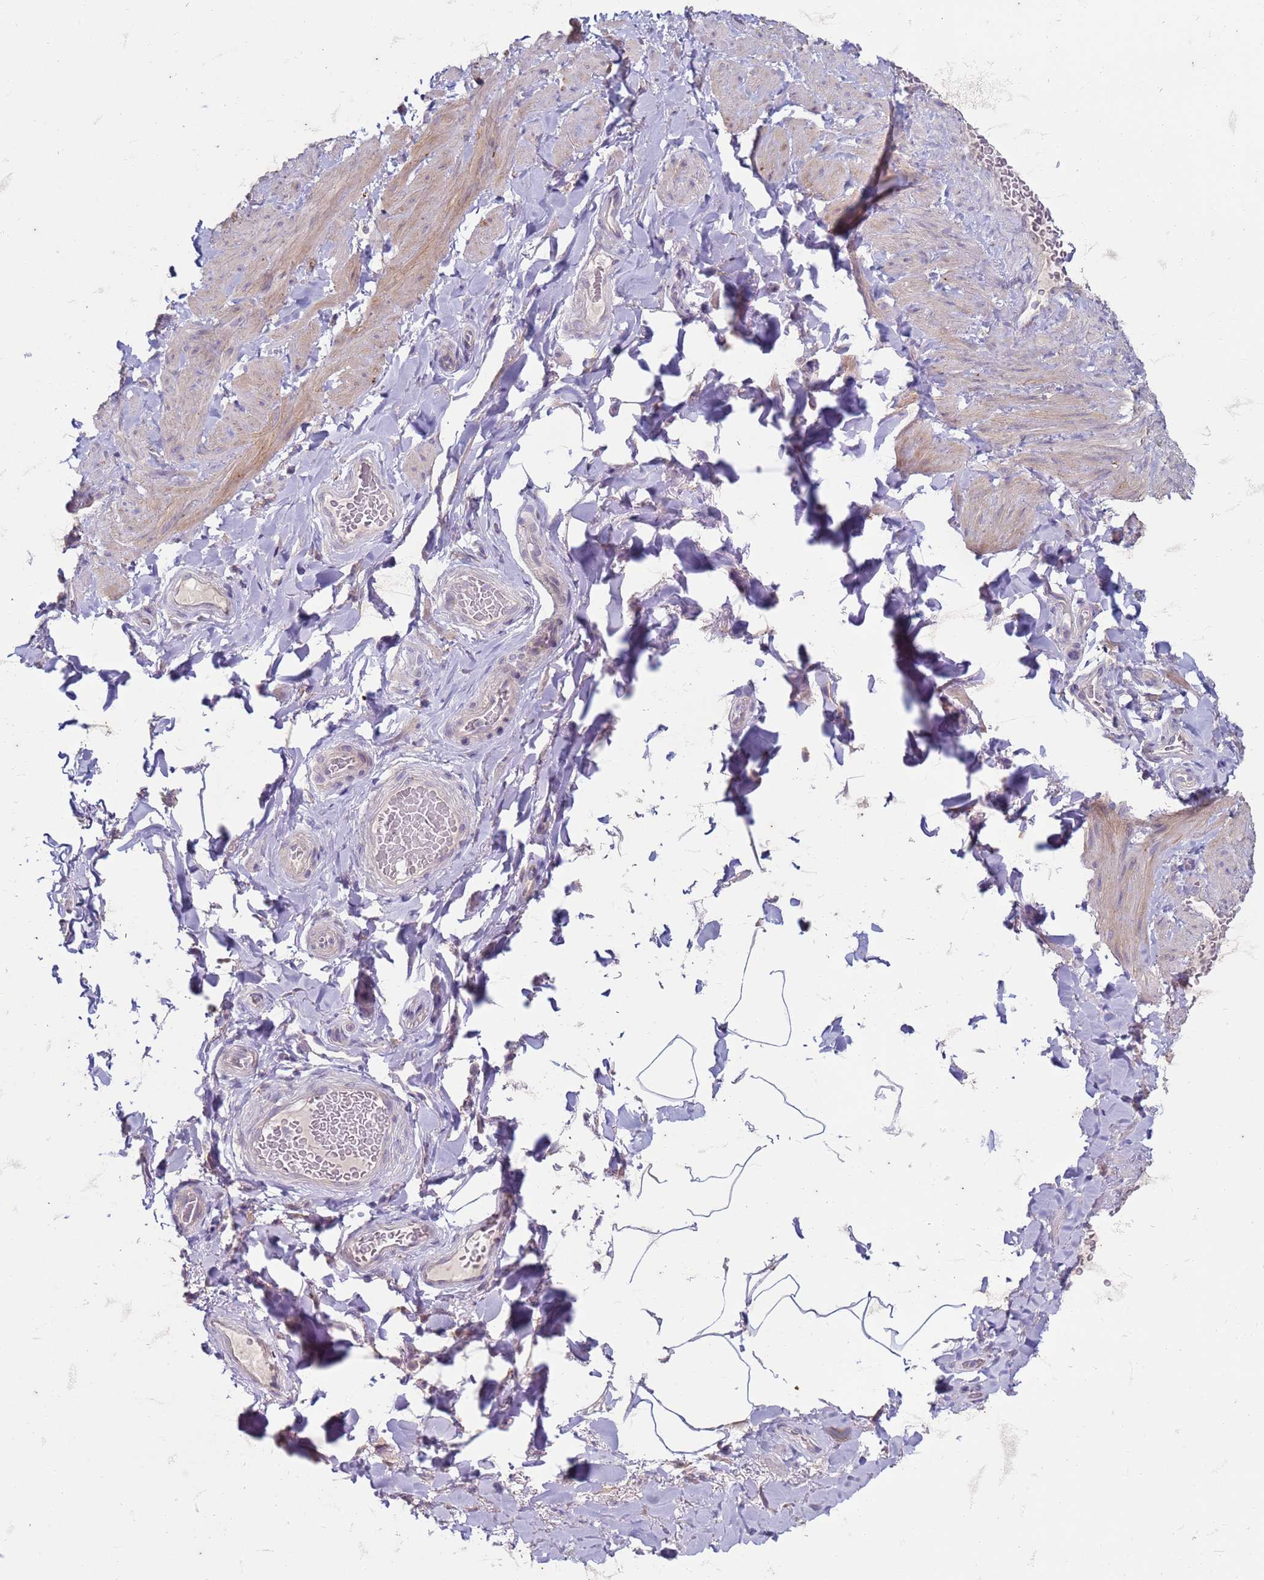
{"staining": {"intensity": "negative", "quantity": "none", "location": "none"}, "tissue": "adipose tissue", "cell_type": "Adipocytes", "image_type": "normal", "snomed": [{"axis": "morphology", "description": "Normal tissue, NOS"}, {"axis": "topography", "description": "Soft tissue"}, {"axis": "topography", "description": "Vascular tissue"}], "caption": "DAB immunohistochemical staining of benign adipose tissue reveals no significant positivity in adipocytes. (DAB IHC, high magnification).", "gene": "SUCO", "patient": {"sex": "male", "age": 54}}